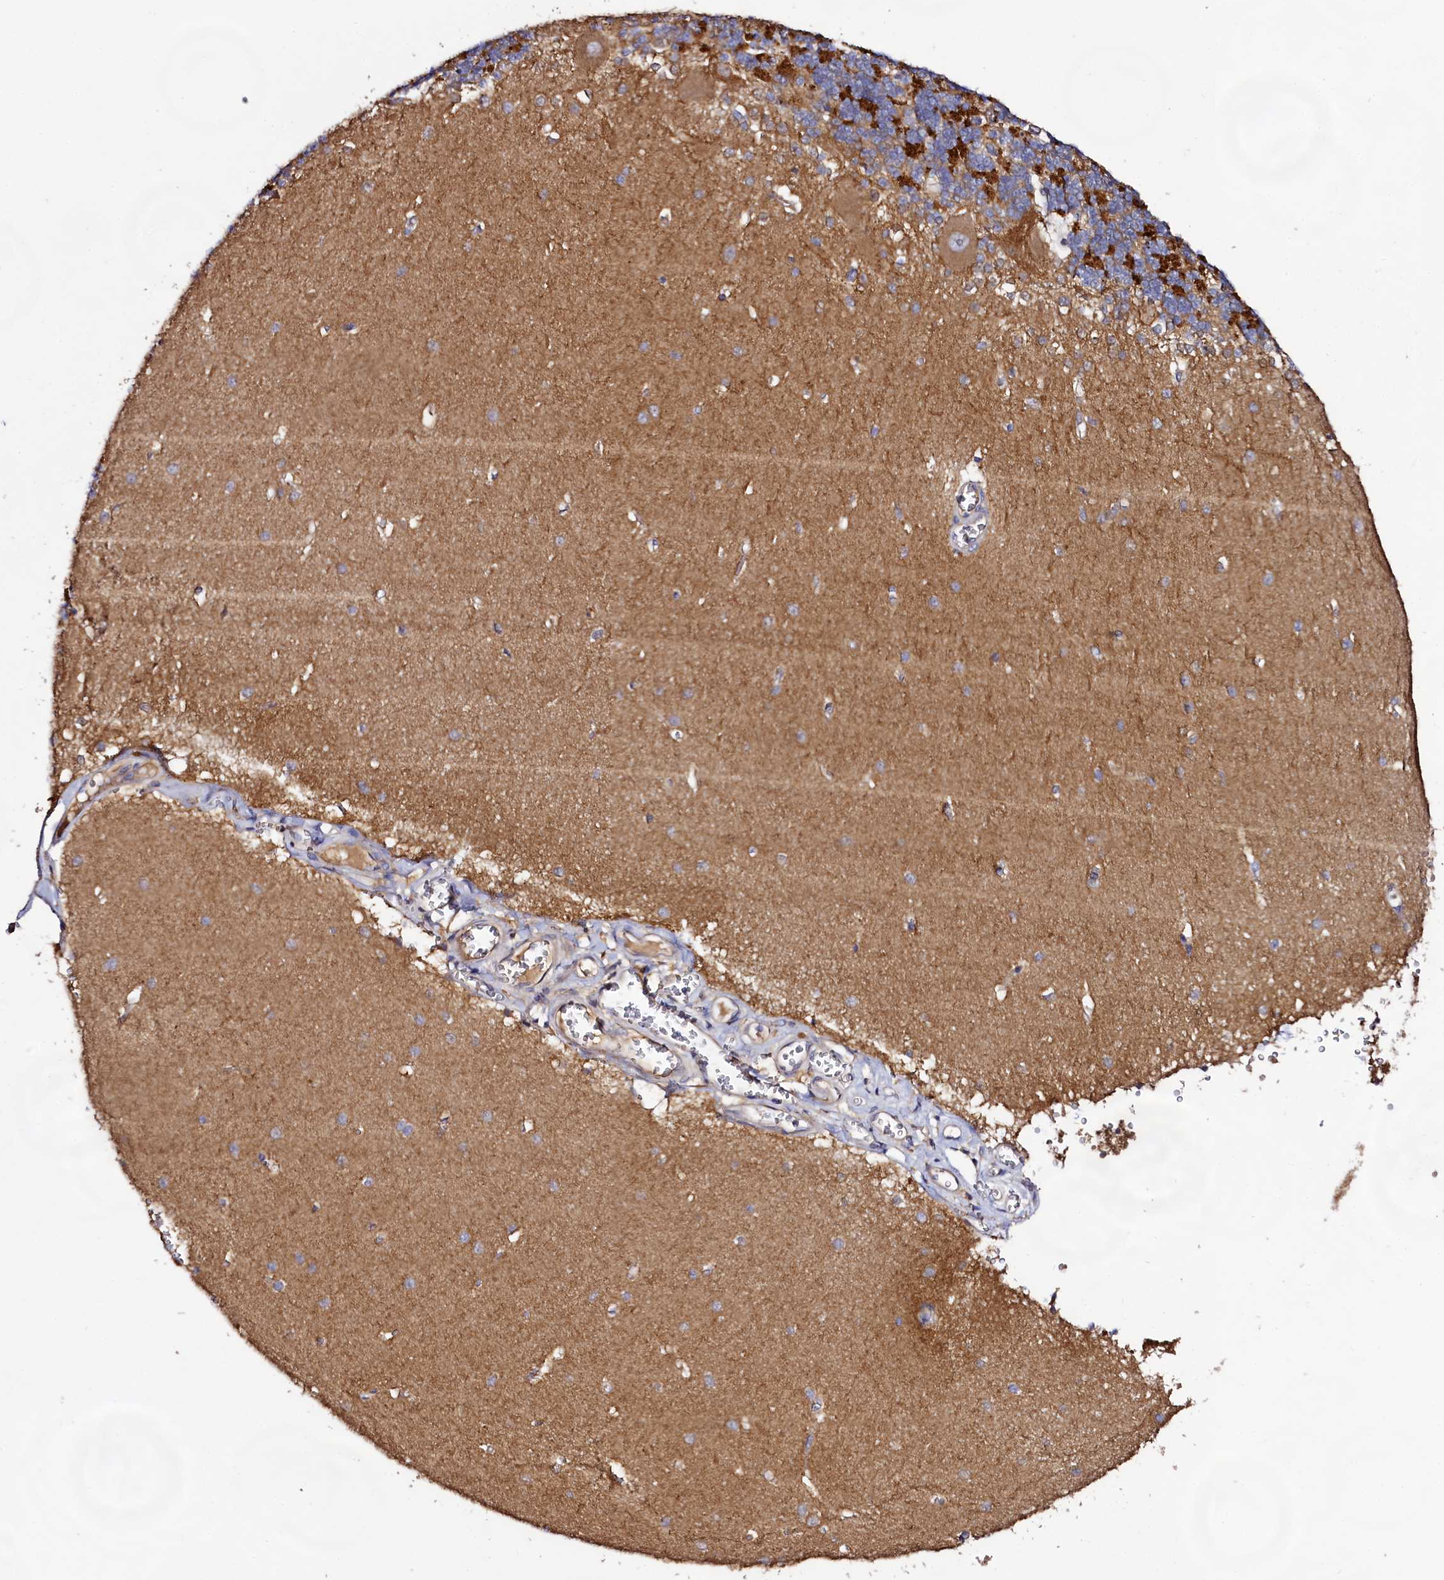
{"staining": {"intensity": "strong", "quantity": "25%-75%", "location": "cytoplasmic/membranous"}, "tissue": "cerebellum", "cell_type": "Cells in granular layer", "image_type": "normal", "snomed": [{"axis": "morphology", "description": "Normal tissue, NOS"}, {"axis": "topography", "description": "Cerebellum"}], "caption": "The immunohistochemical stain labels strong cytoplasmic/membranous positivity in cells in granular layer of normal cerebellum. Nuclei are stained in blue.", "gene": "DMXL2", "patient": {"sex": "male", "age": 37}}